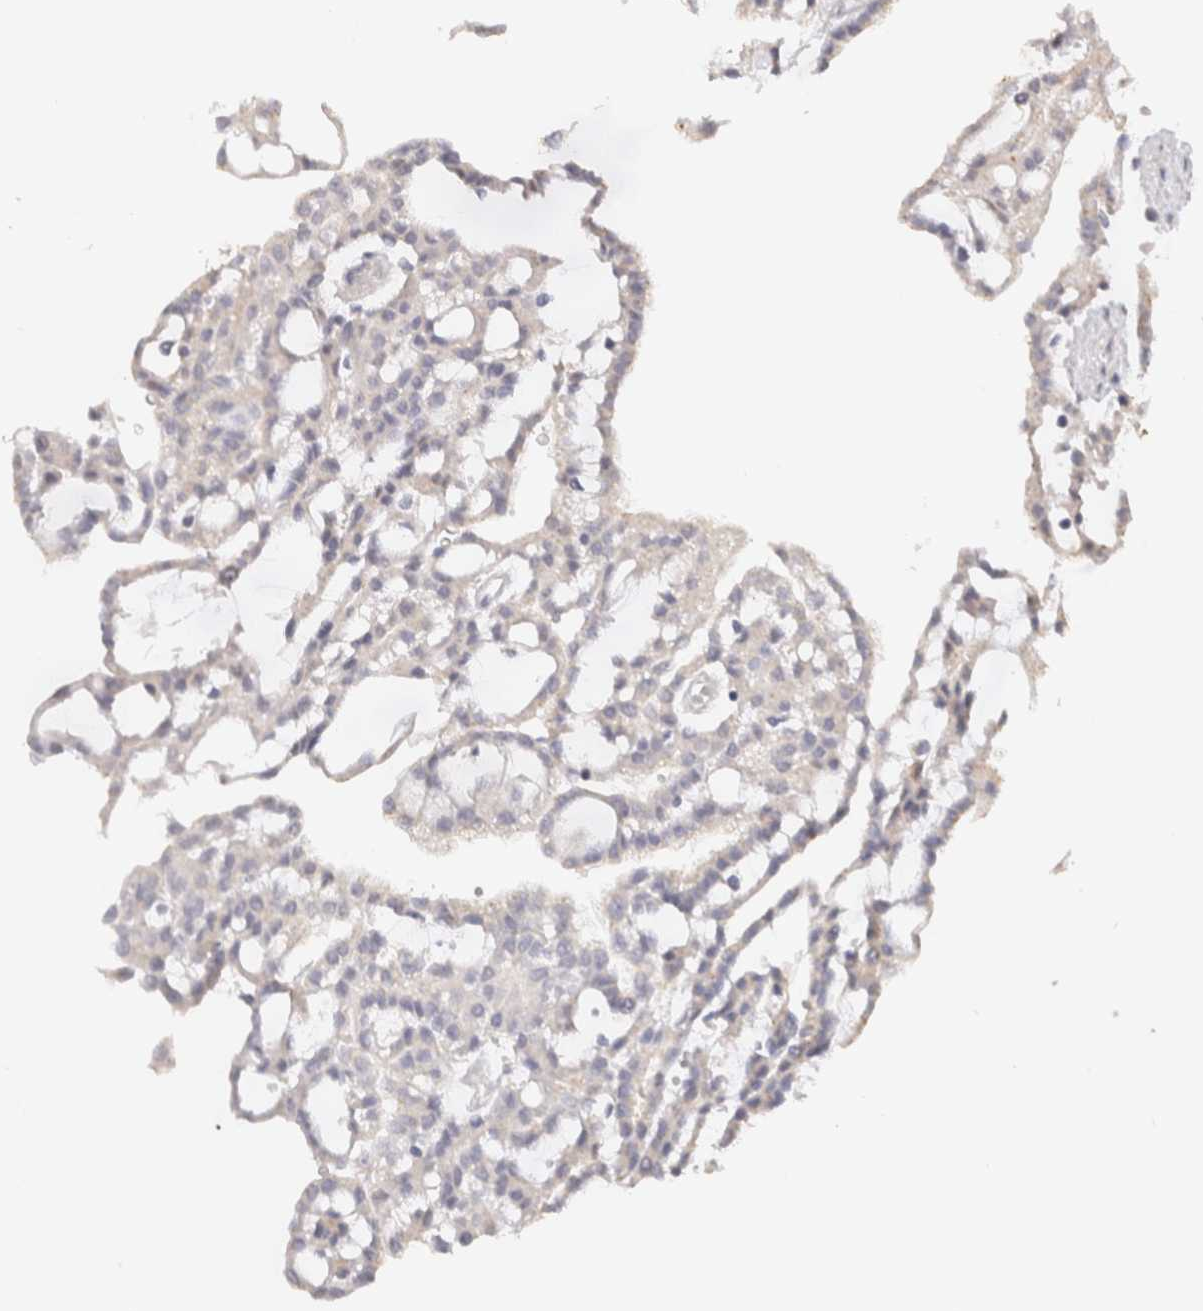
{"staining": {"intensity": "negative", "quantity": "none", "location": "none"}, "tissue": "renal cancer", "cell_type": "Tumor cells", "image_type": "cancer", "snomed": [{"axis": "morphology", "description": "Adenocarcinoma, NOS"}, {"axis": "topography", "description": "Kidney"}], "caption": "High power microscopy image of an immunohistochemistry (IHC) image of renal adenocarcinoma, revealing no significant positivity in tumor cells.", "gene": "SCGB2A2", "patient": {"sex": "male", "age": 63}}